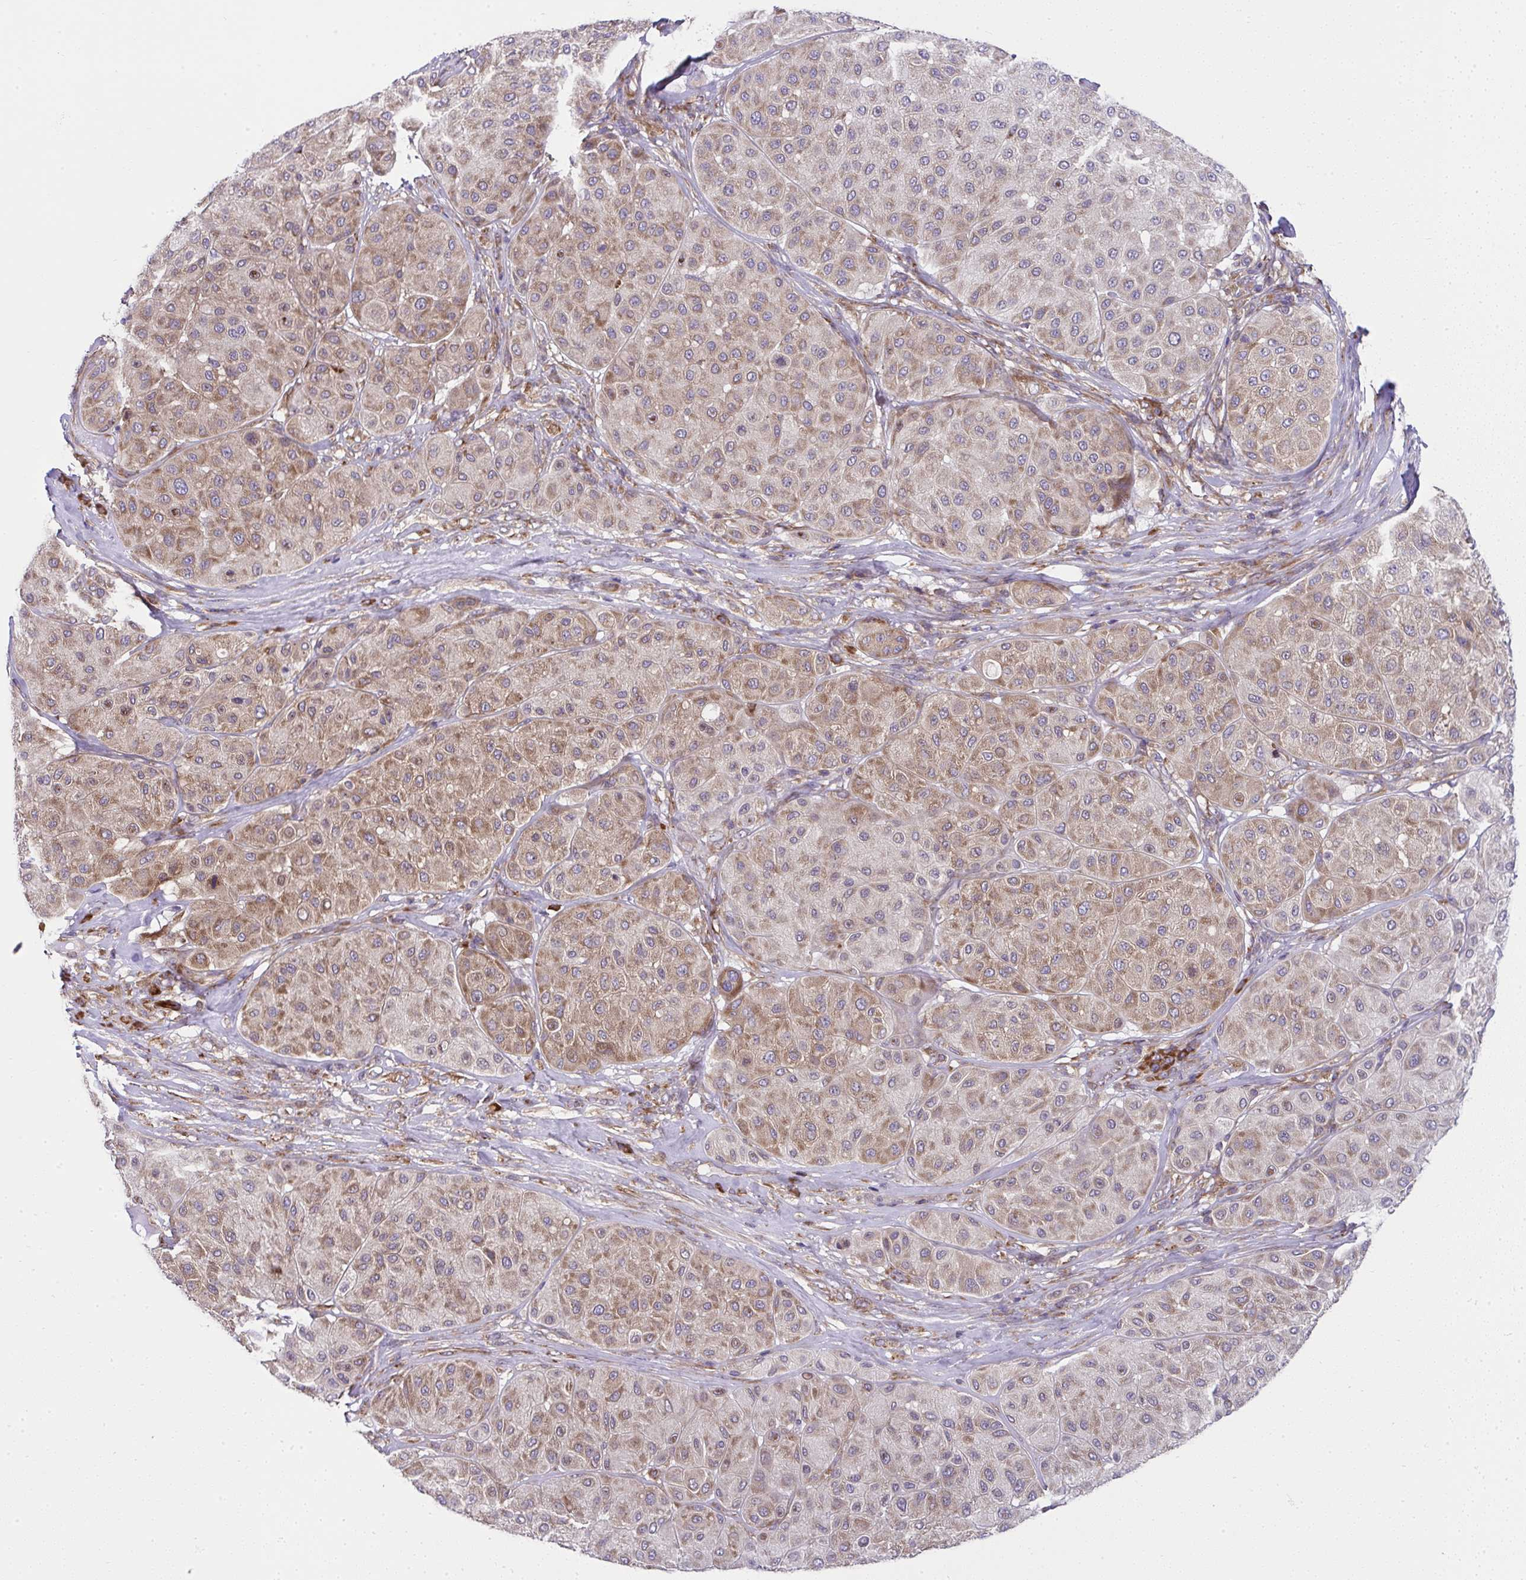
{"staining": {"intensity": "moderate", "quantity": ">75%", "location": "cytoplasmic/membranous"}, "tissue": "melanoma", "cell_type": "Tumor cells", "image_type": "cancer", "snomed": [{"axis": "morphology", "description": "Malignant melanoma, Metastatic site"}, {"axis": "topography", "description": "Smooth muscle"}], "caption": "About >75% of tumor cells in human melanoma reveal moderate cytoplasmic/membranous protein positivity as visualized by brown immunohistochemical staining.", "gene": "RPS7", "patient": {"sex": "male", "age": 41}}